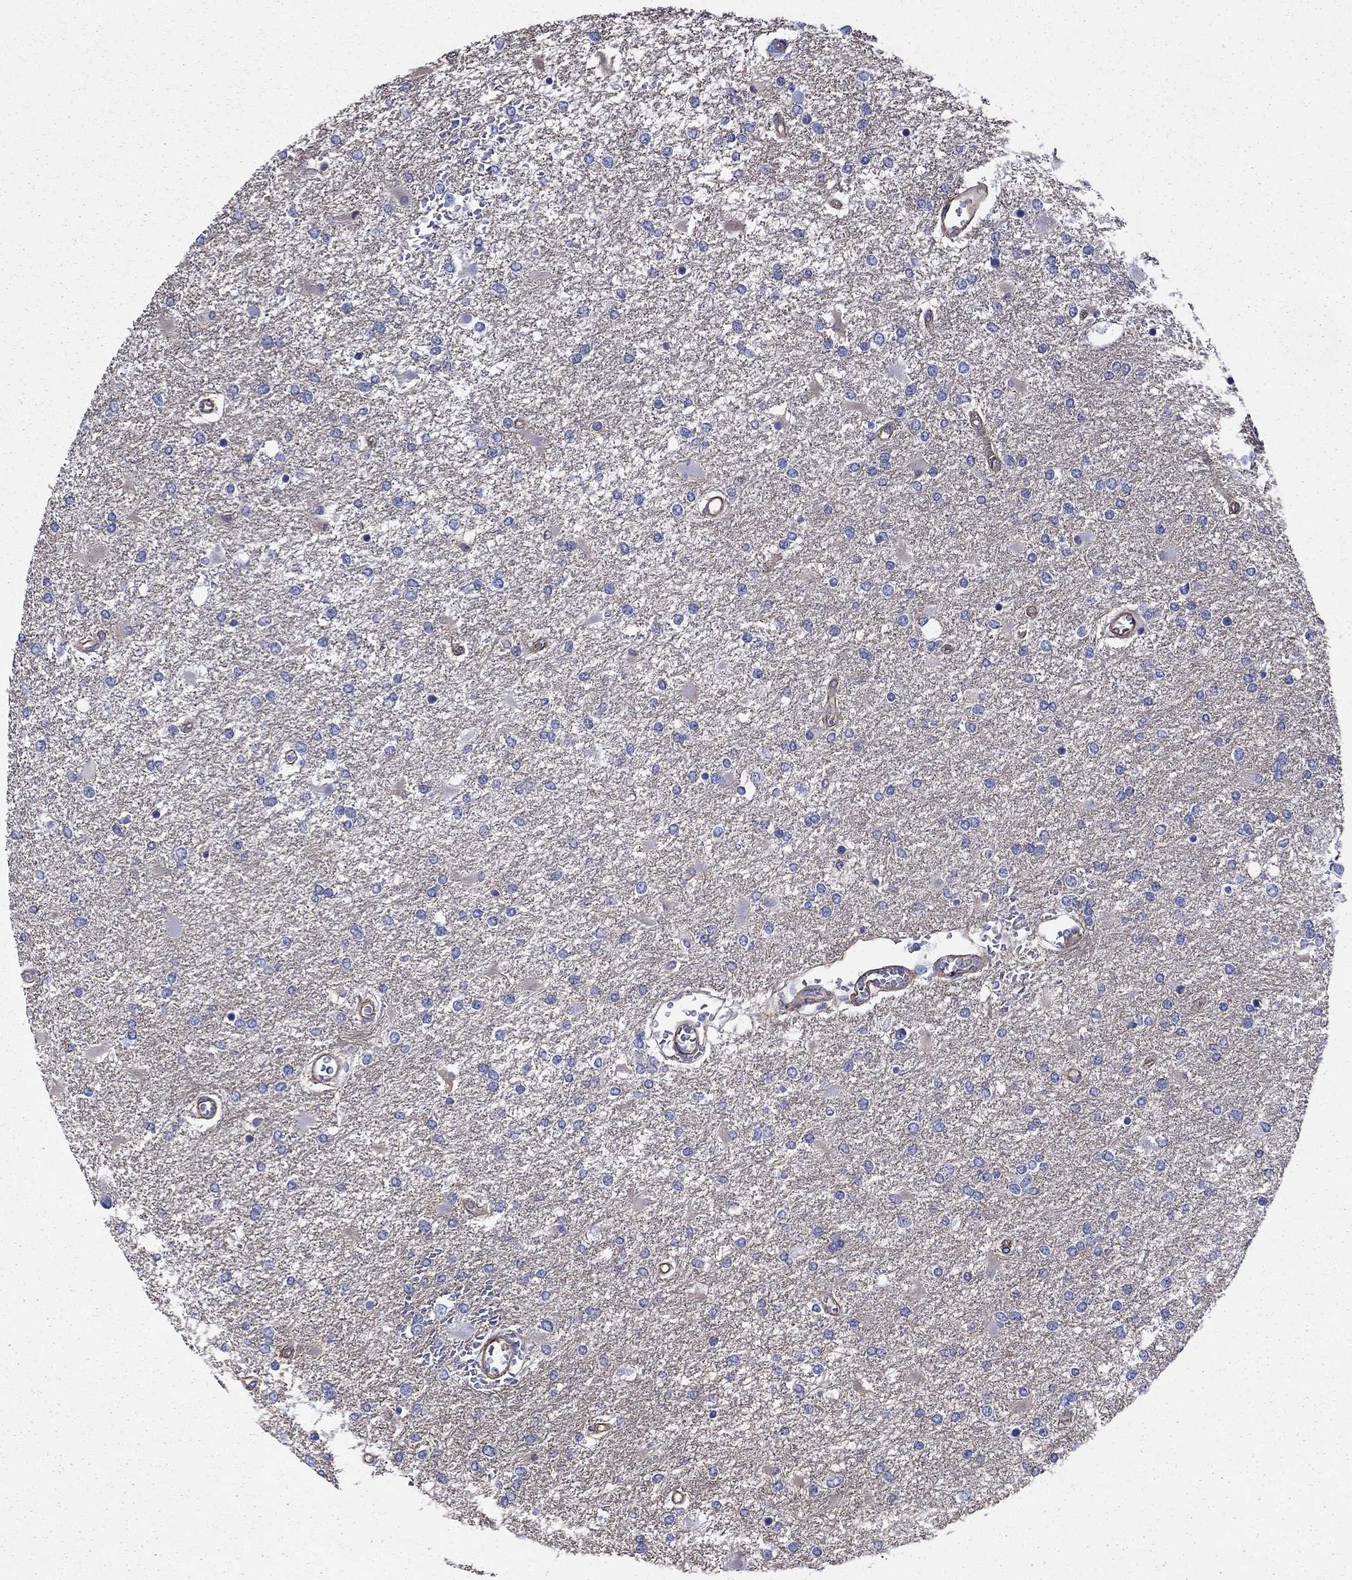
{"staining": {"intensity": "negative", "quantity": "none", "location": "none"}, "tissue": "glioma", "cell_type": "Tumor cells", "image_type": "cancer", "snomed": [{"axis": "morphology", "description": "Glioma, malignant, High grade"}, {"axis": "topography", "description": "Cerebral cortex"}], "caption": "Photomicrograph shows no protein positivity in tumor cells of malignant high-grade glioma tissue.", "gene": "TCHH", "patient": {"sex": "male", "age": 79}}